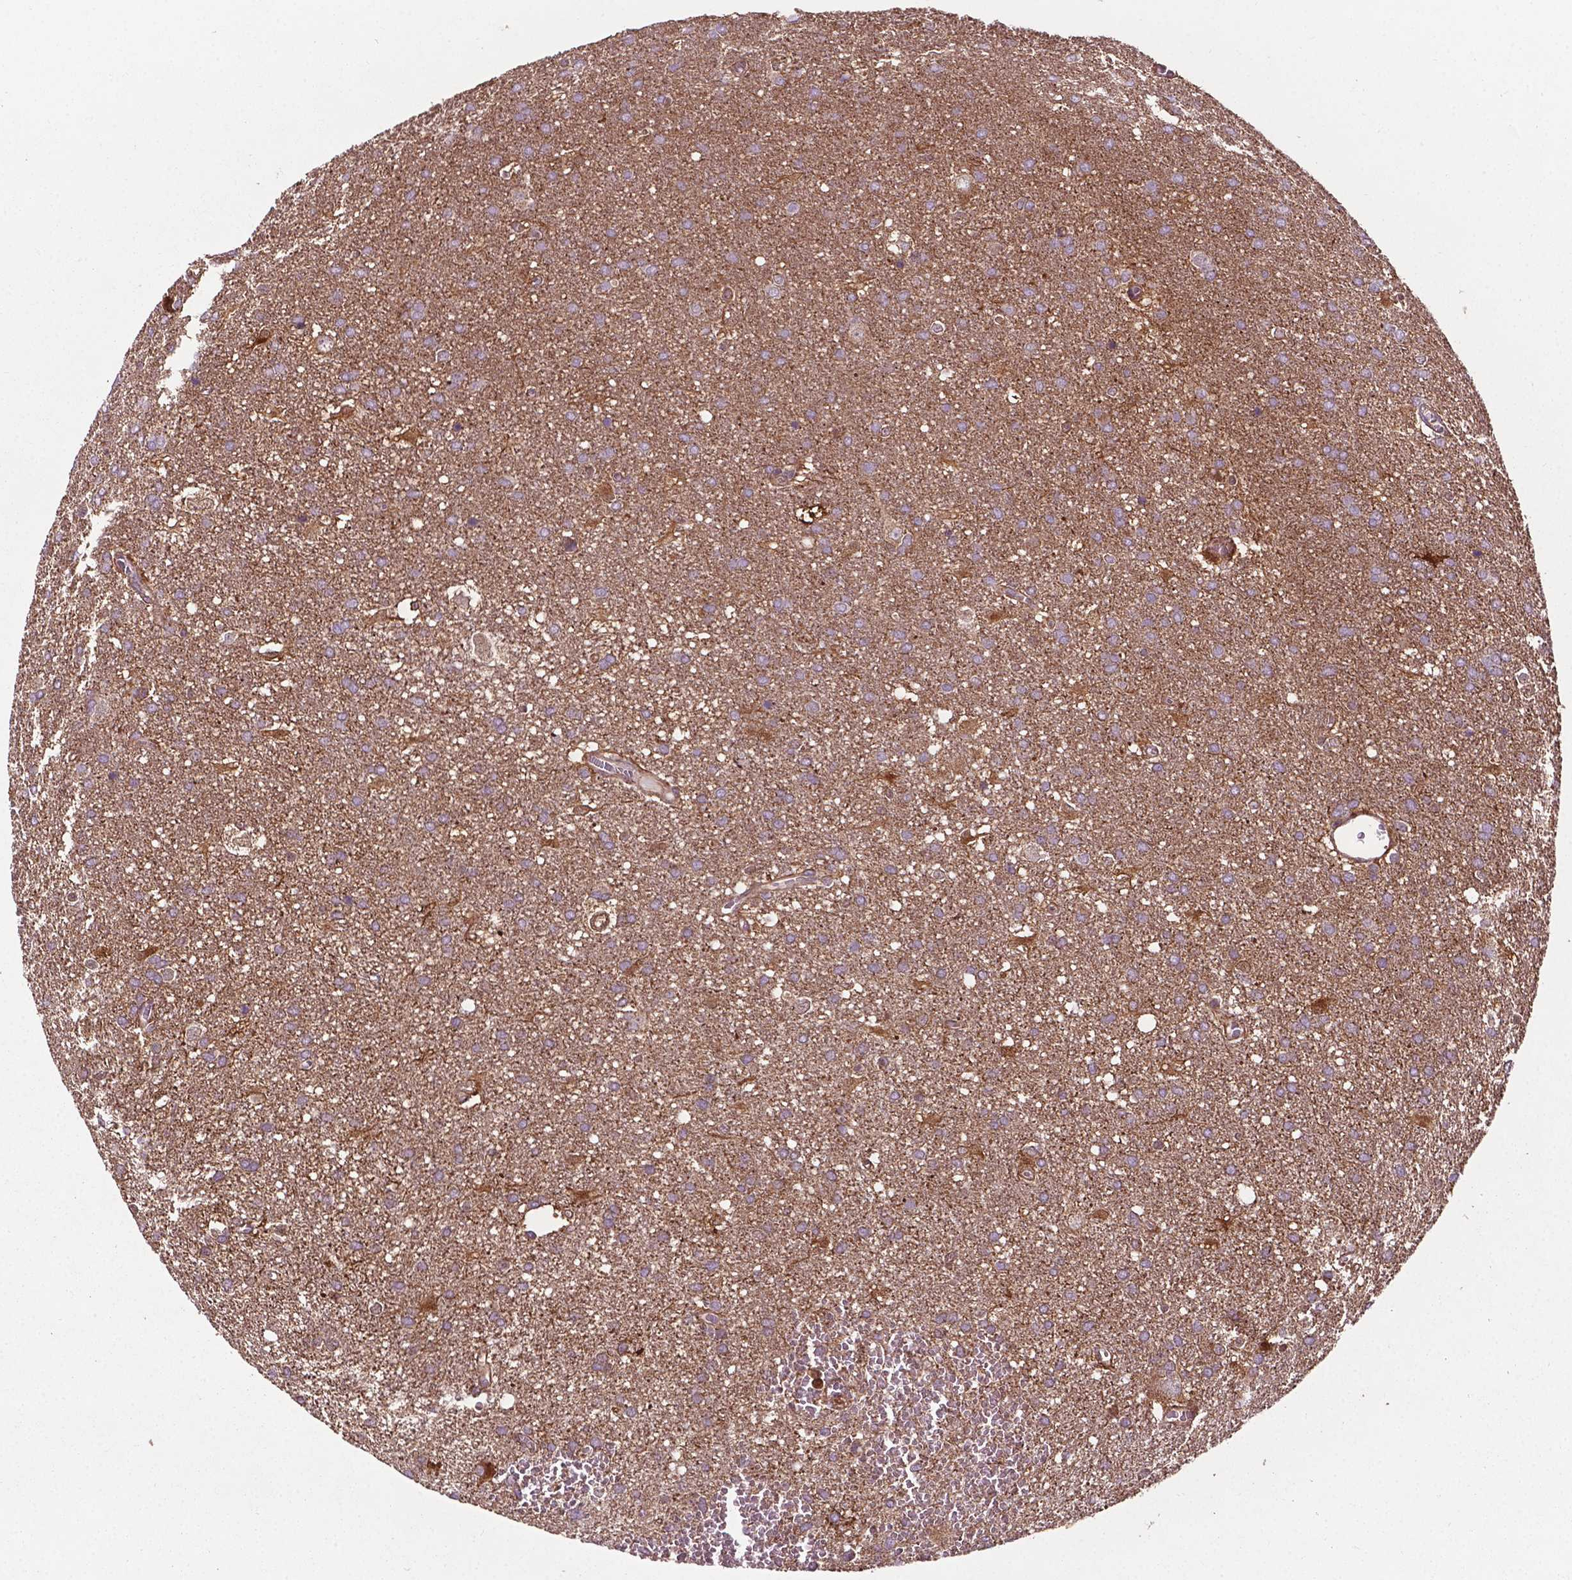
{"staining": {"intensity": "weak", "quantity": "<25%", "location": "cytoplasmic/membranous"}, "tissue": "glioma", "cell_type": "Tumor cells", "image_type": "cancer", "snomed": [{"axis": "morphology", "description": "Glioma, malignant, Low grade"}, {"axis": "topography", "description": "Brain"}], "caption": "A micrograph of malignant glioma (low-grade) stained for a protein displays no brown staining in tumor cells.", "gene": "SMAD3", "patient": {"sex": "male", "age": 66}}